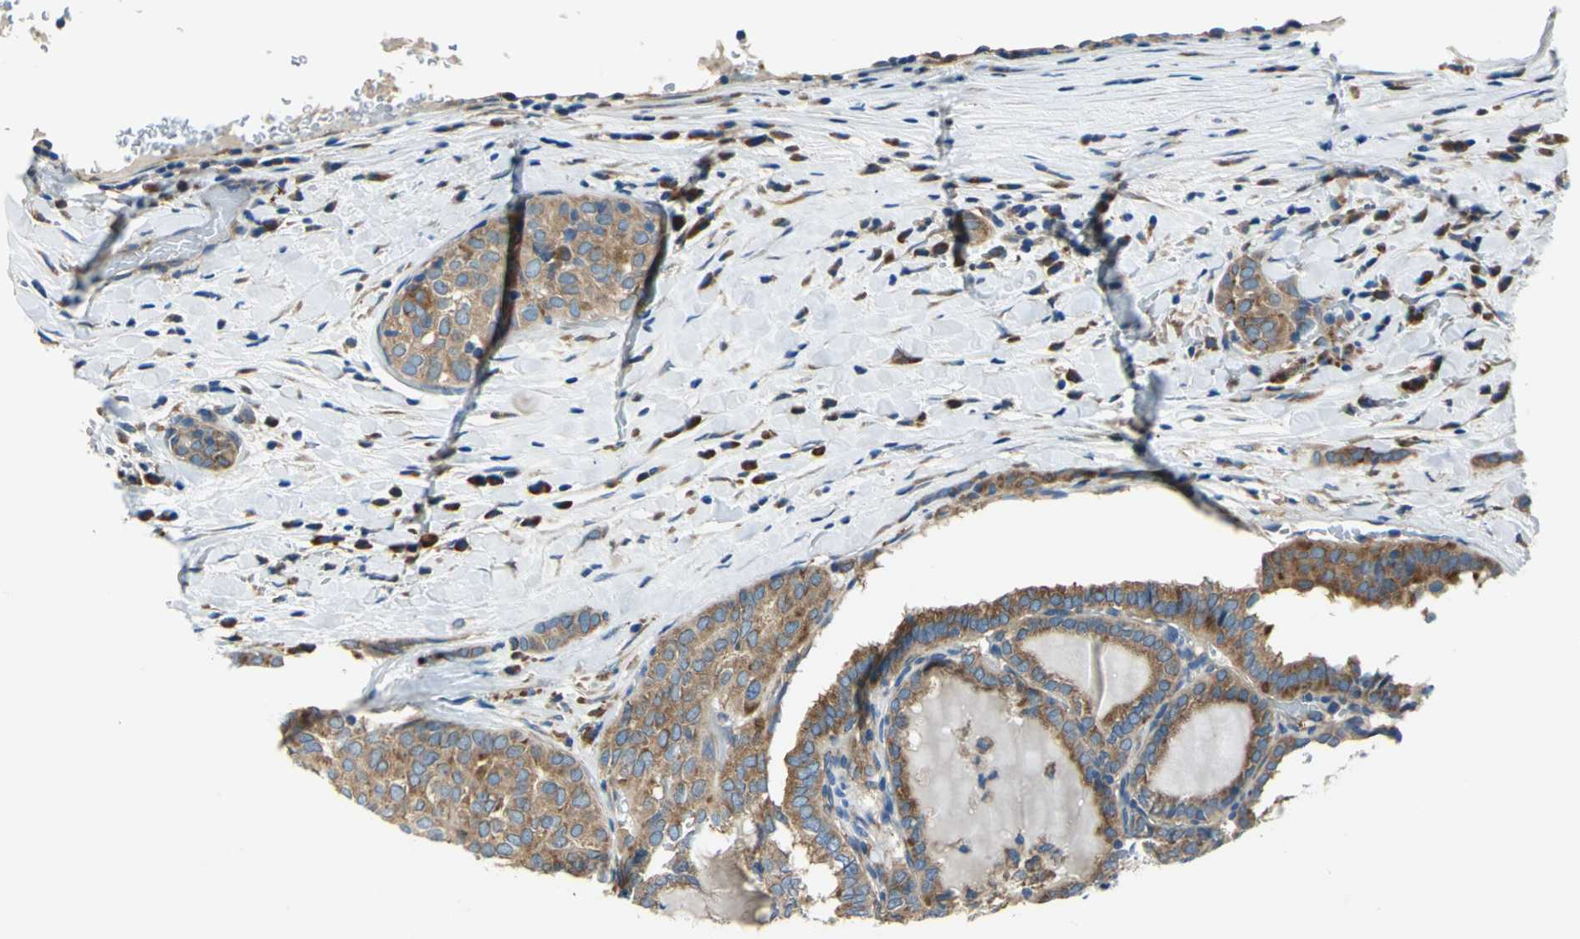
{"staining": {"intensity": "moderate", "quantity": ">75%", "location": "cytoplasmic/membranous"}, "tissue": "thyroid cancer", "cell_type": "Tumor cells", "image_type": "cancer", "snomed": [{"axis": "morphology", "description": "Papillary adenocarcinoma, NOS"}, {"axis": "topography", "description": "Thyroid gland"}], "caption": "Approximately >75% of tumor cells in thyroid cancer demonstrate moderate cytoplasmic/membranous protein positivity as visualized by brown immunohistochemical staining.", "gene": "TRIM25", "patient": {"sex": "female", "age": 30}}